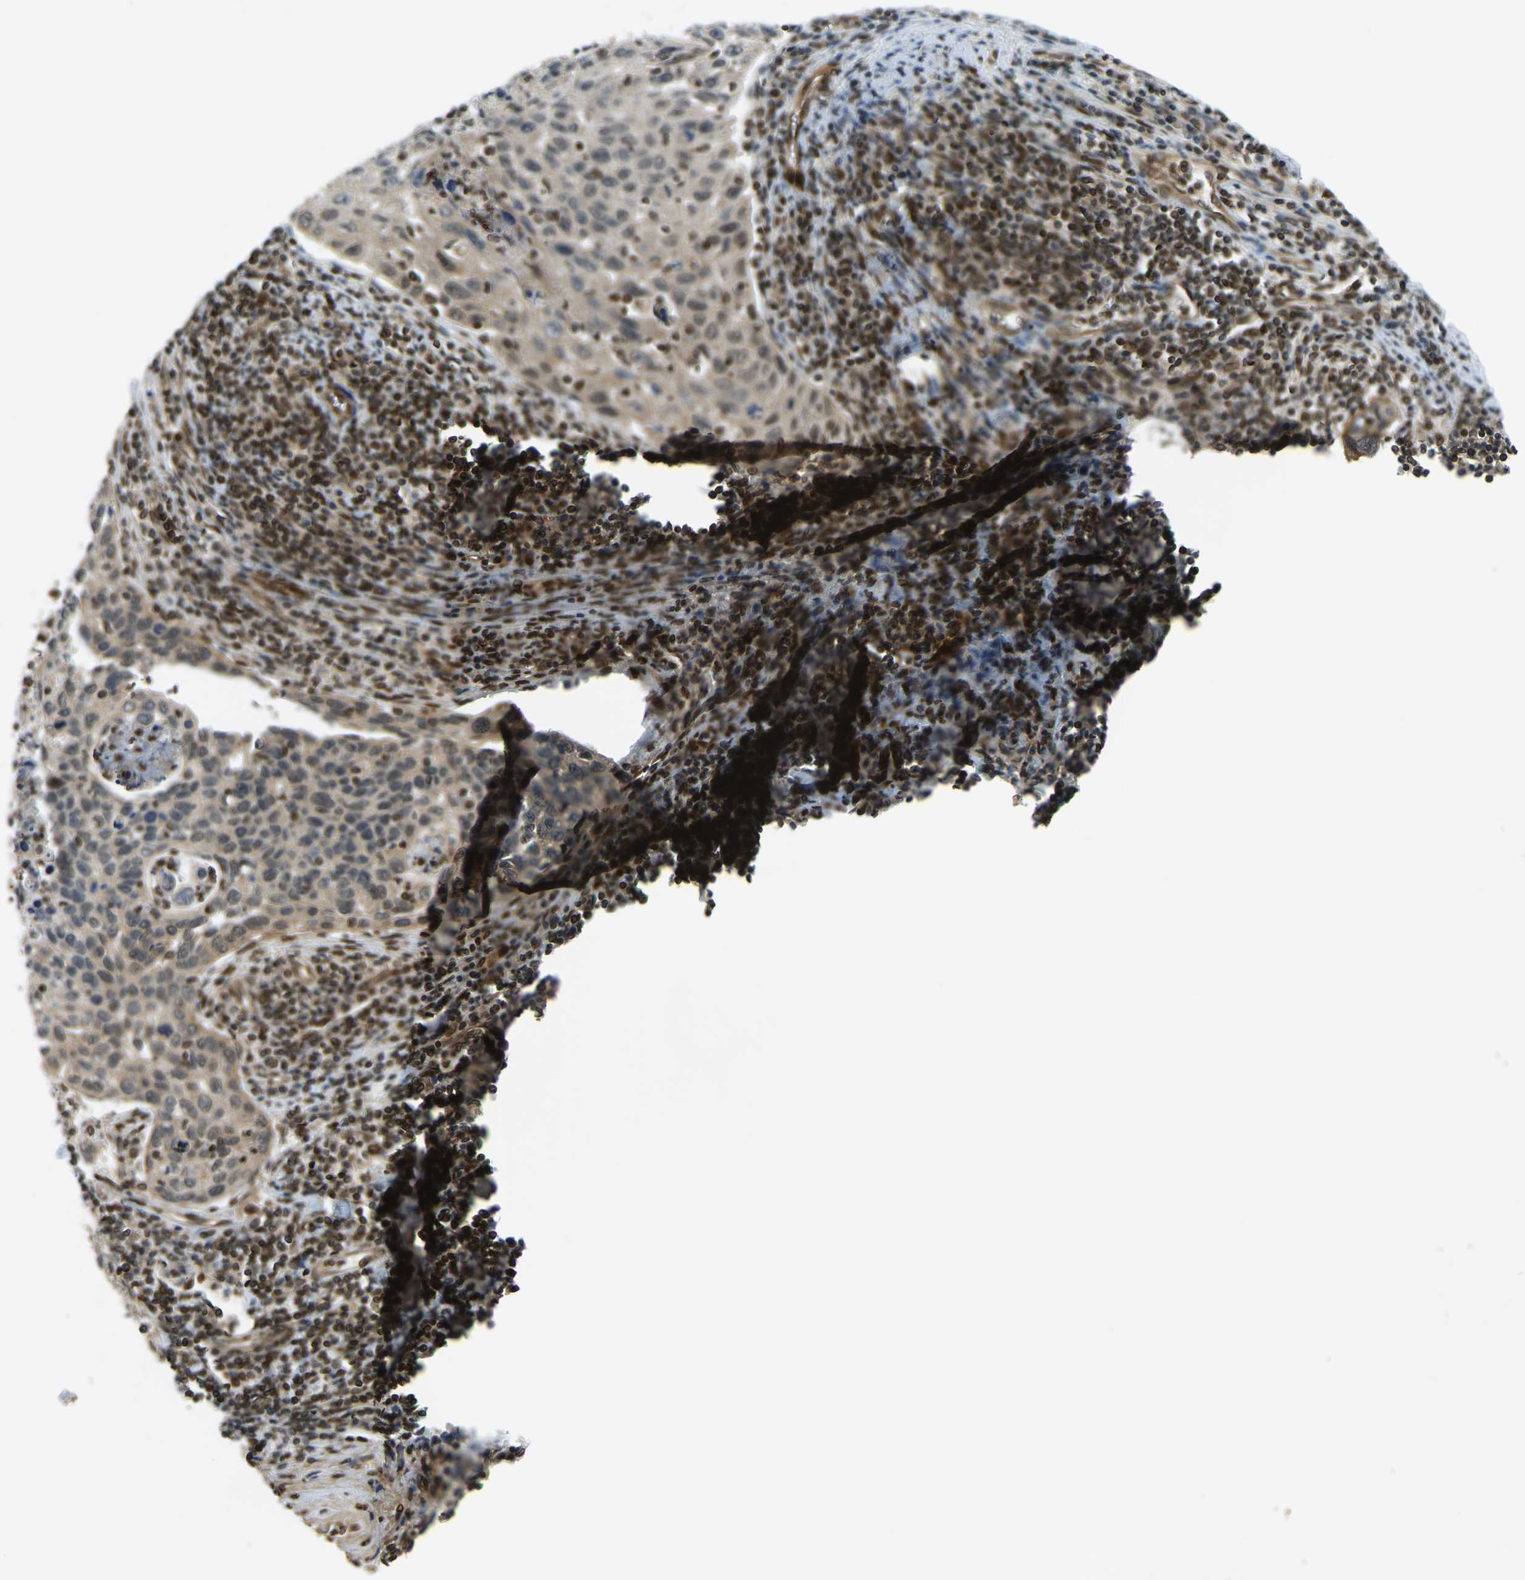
{"staining": {"intensity": "moderate", "quantity": "25%-75%", "location": "cytoplasmic/membranous"}, "tissue": "cervical cancer", "cell_type": "Tumor cells", "image_type": "cancer", "snomed": [{"axis": "morphology", "description": "Squamous cell carcinoma, NOS"}, {"axis": "topography", "description": "Cervix"}], "caption": "The immunohistochemical stain highlights moderate cytoplasmic/membranous staining in tumor cells of cervical cancer (squamous cell carcinoma) tissue.", "gene": "SYNE1", "patient": {"sex": "female", "age": 53}}